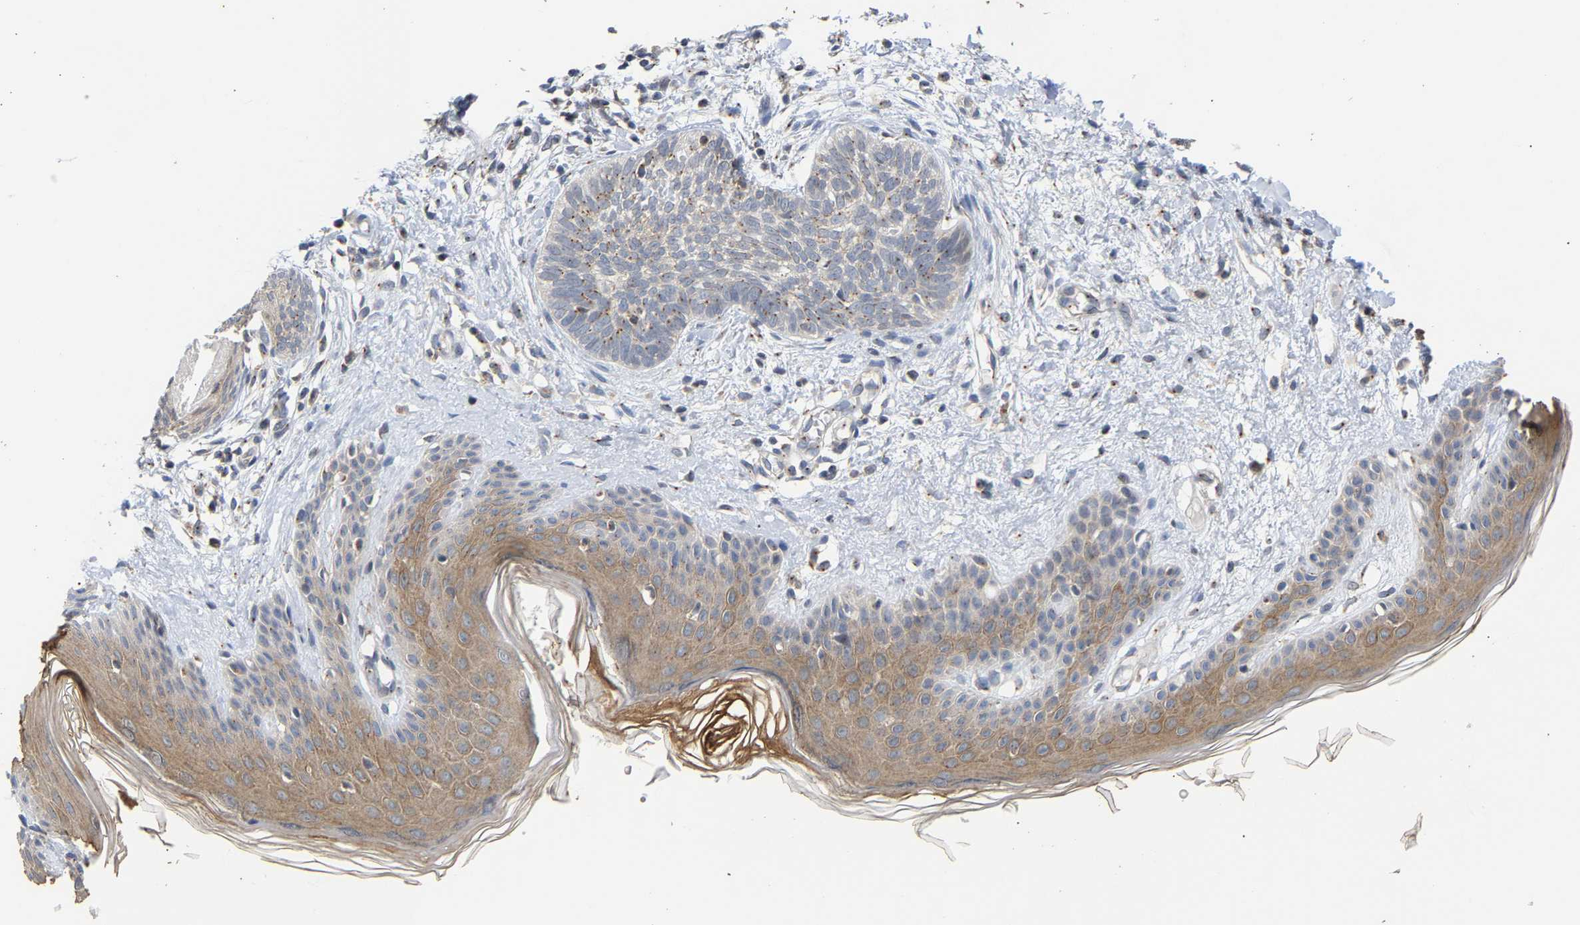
{"staining": {"intensity": "moderate", "quantity": "25%-75%", "location": "cytoplasmic/membranous"}, "tissue": "skin cancer", "cell_type": "Tumor cells", "image_type": "cancer", "snomed": [{"axis": "morphology", "description": "Basal cell carcinoma"}, {"axis": "topography", "description": "Skin"}], "caption": "Protein analysis of basal cell carcinoma (skin) tissue exhibits moderate cytoplasmic/membranous expression in approximately 25%-75% of tumor cells. The staining was performed using DAB to visualize the protein expression in brown, while the nuclei were stained in blue with hematoxylin (Magnification: 20x).", "gene": "PCNT", "patient": {"sex": "female", "age": 59}}